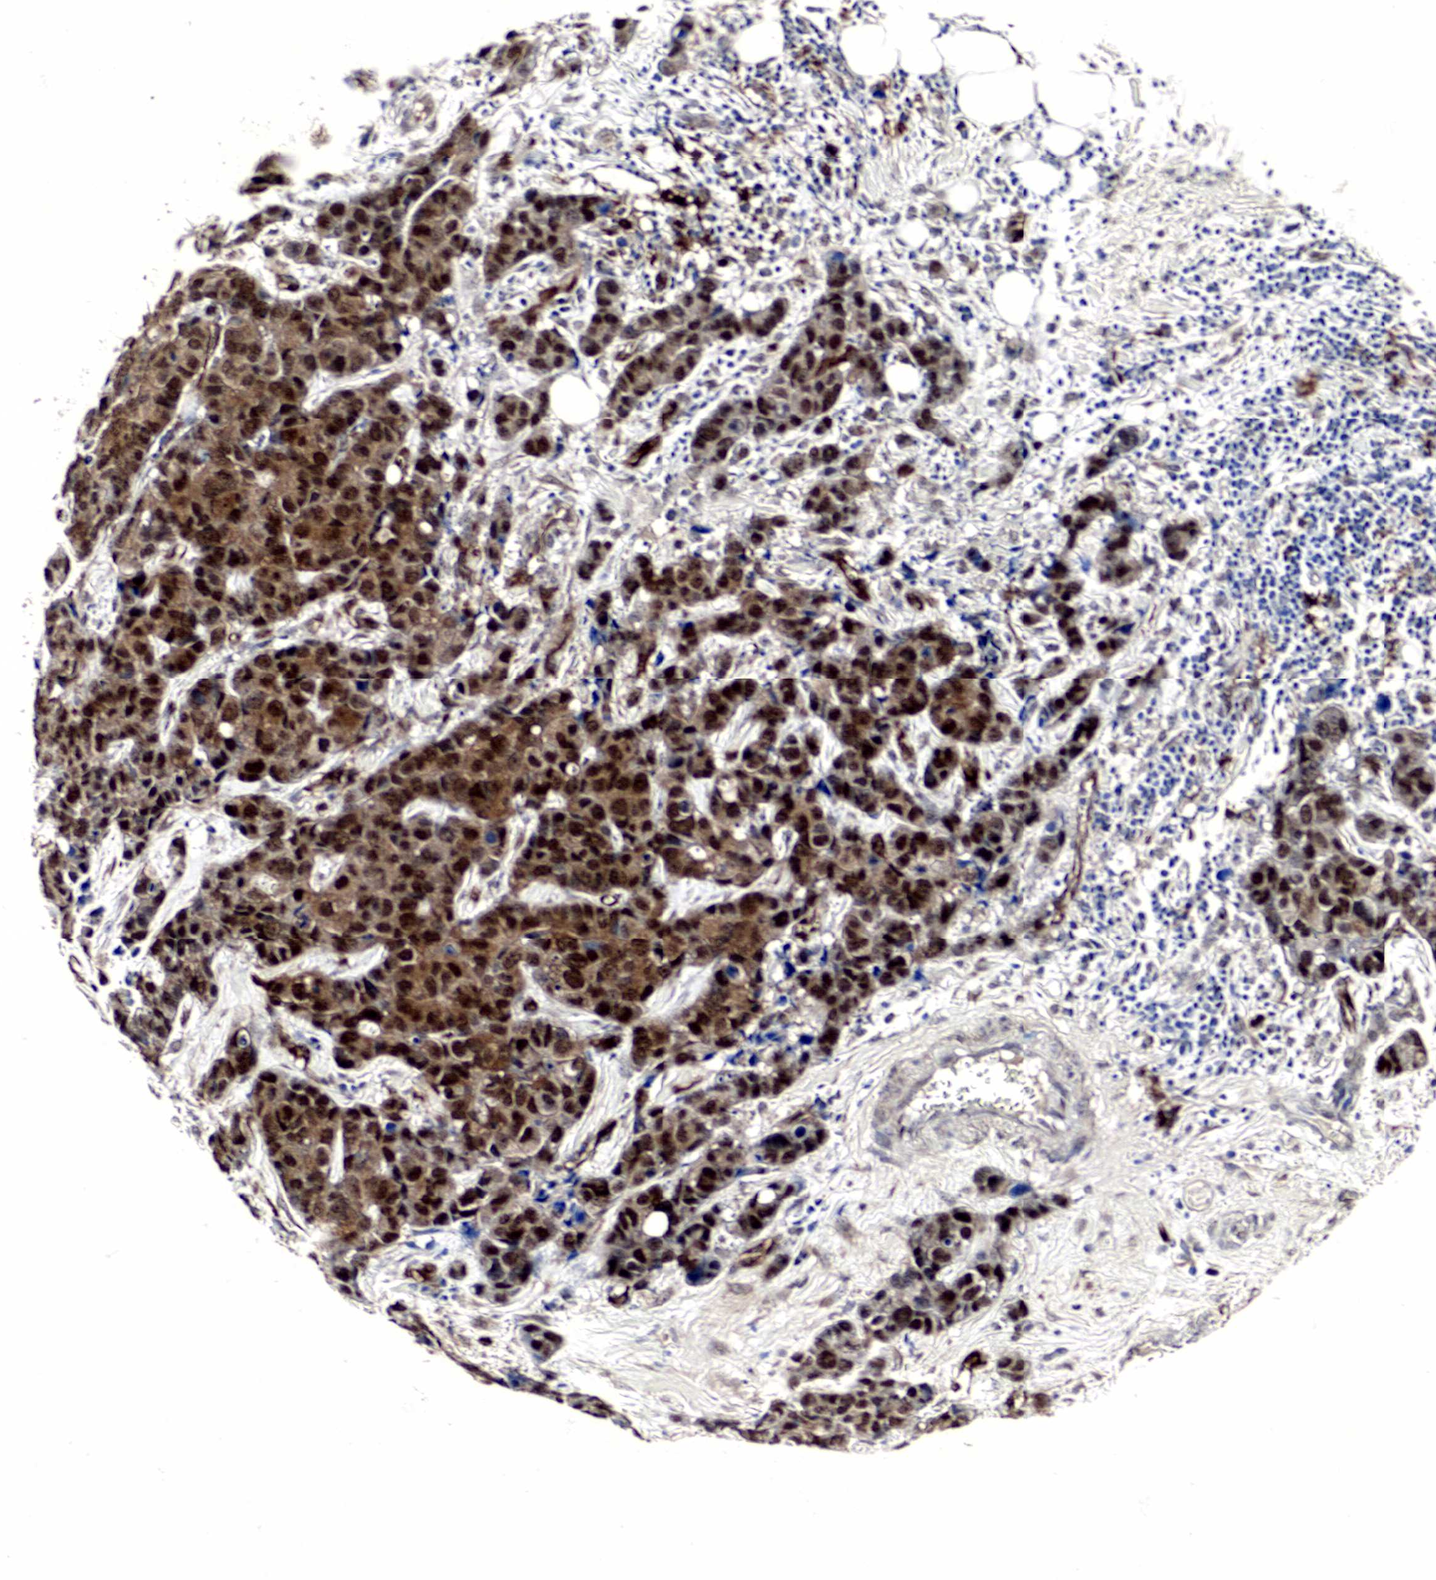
{"staining": {"intensity": "strong", "quantity": ">75%", "location": "cytoplasmic/membranous,nuclear"}, "tissue": "breast cancer", "cell_type": "Tumor cells", "image_type": "cancer", "snomed": [{"axis": "morphology", "description": "Duct carcinoma"}, {"axis": "topography", "description": "Breast"}], "caption": "Immunohistochemical staining of breast intraductal carcinoma shows strong cytoplasmic/membranous and nuclear protein staining in approximately >75% of tumor cells.", "gene": "SPIN1", "patient": {"sex": "female", "age": 91}}